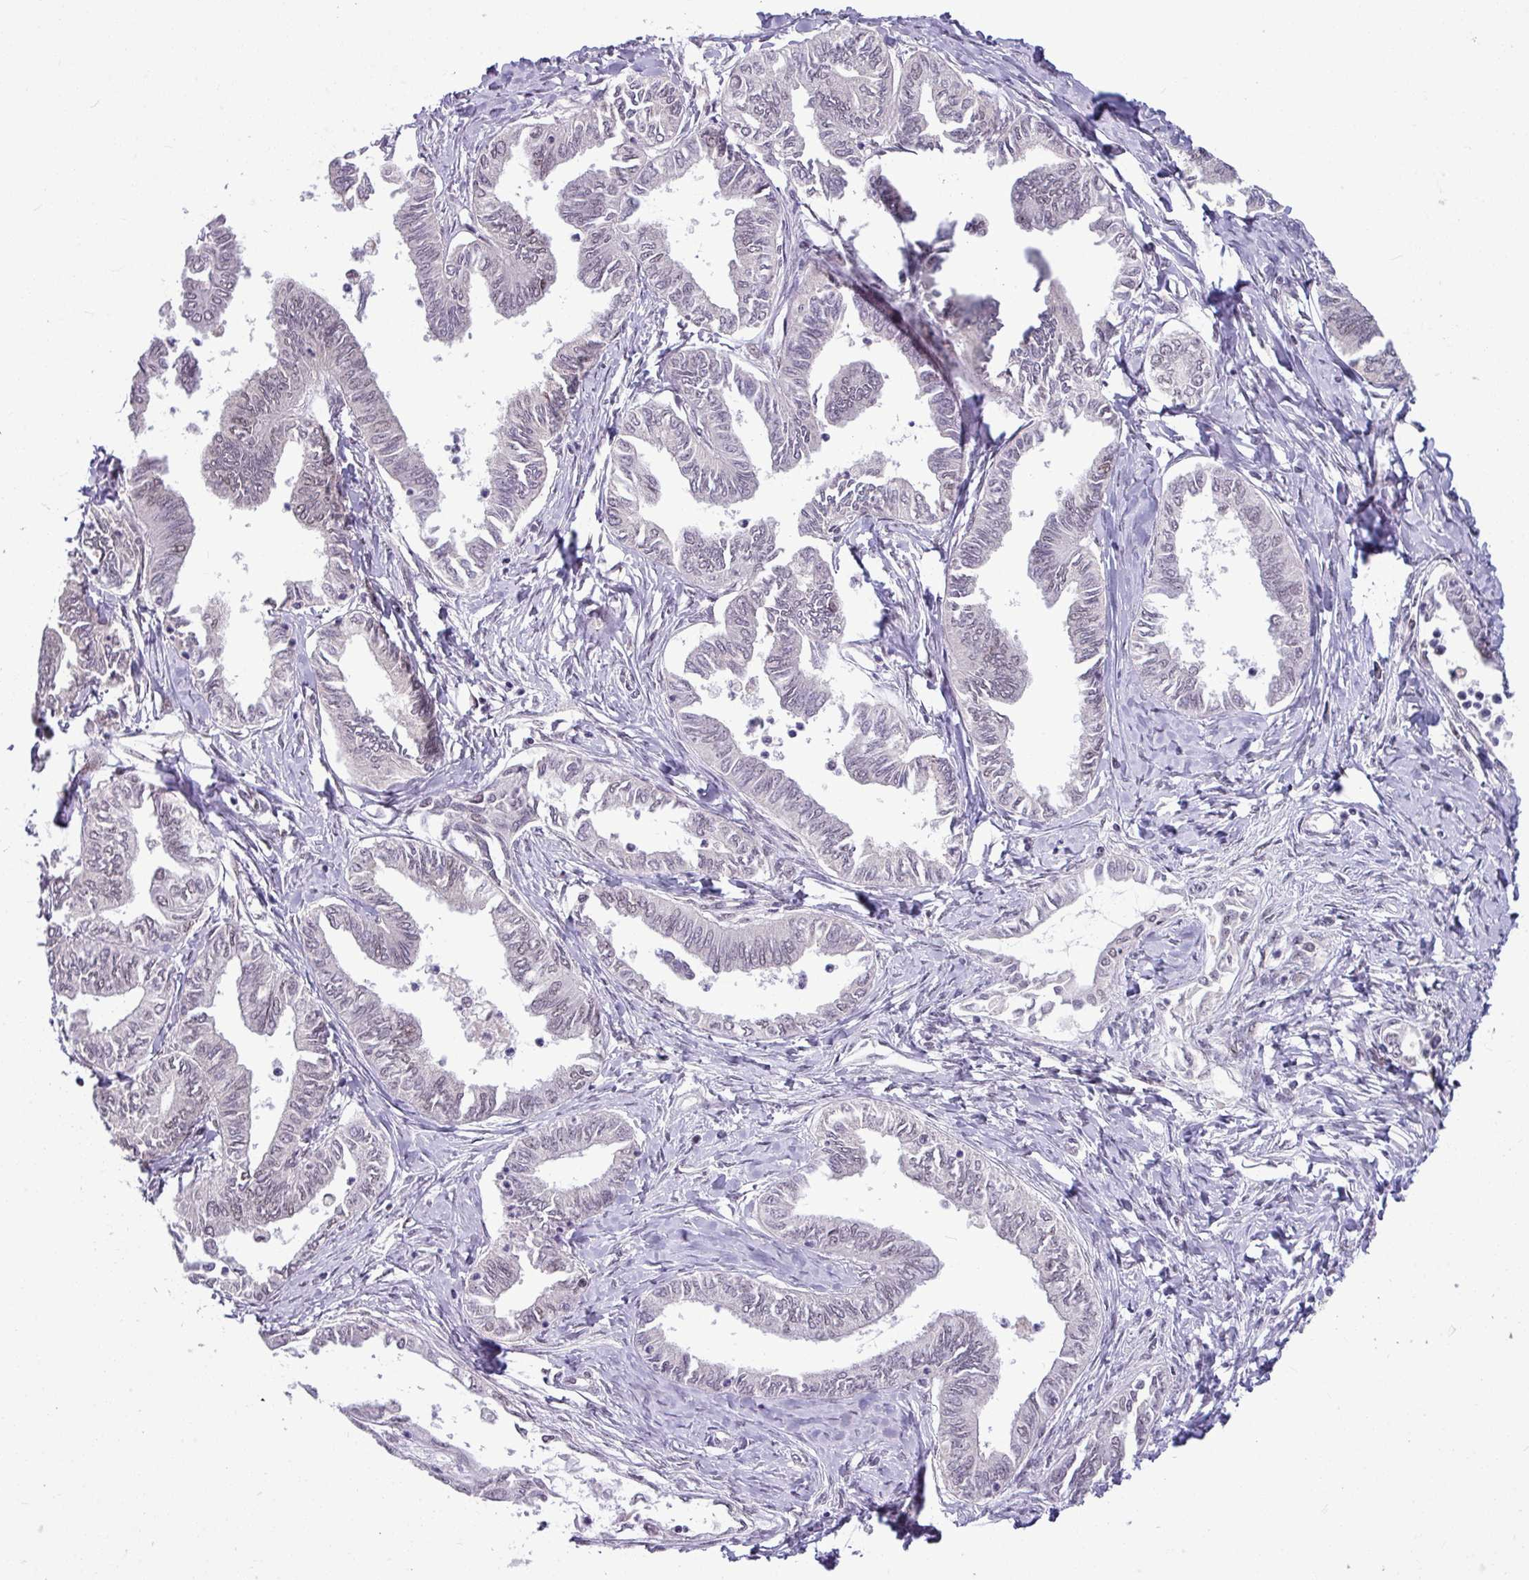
{"staining": {"intensity": "weak", "quantity": "25%-75%", "location": "nuclear"}, "tissue": "ovarian cancer", "cell_type": "Tumor cells", "image_type": "cancer", "snomed": [{"axis": "morphology", "description": "Carcinoma, endometroid"}, {"axis": "topography", "description": "Ovary"}], "caption": "Approximately 25%-75% of tumor cells in ovarian endometroid carcinoma reveal weak nuclear protein positivity as visualized by brown immunohistochemical staining.", "gene": "TDG", "patient": {"sex": "female", "age": 70}}